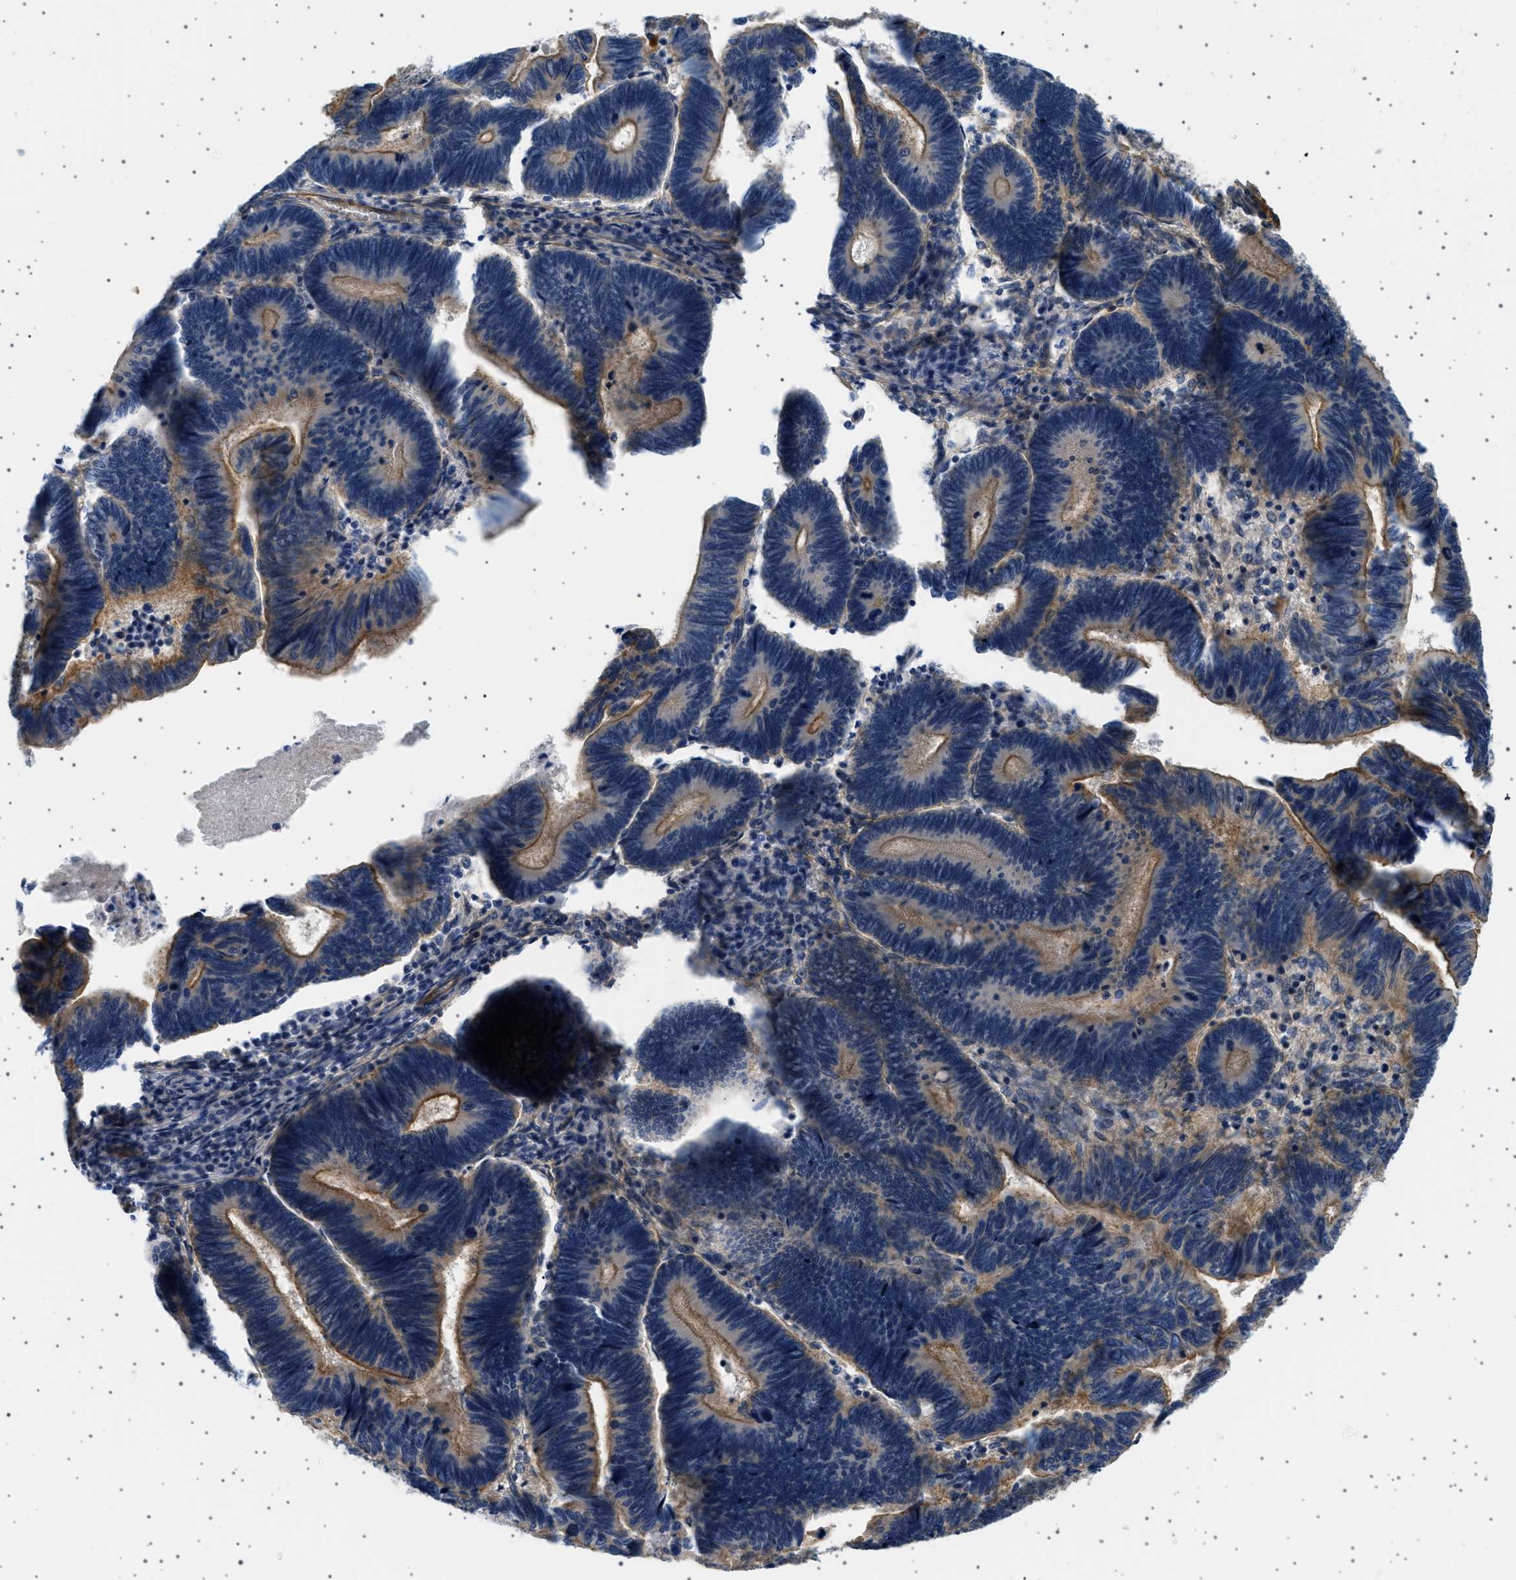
{"staining": {"intensity": "moderate", "quantity": "25%-75%", "location": "cytoplasmic/membranous"}, "tissue": "pancreatic cancer", "cell_type": "Tumor cells", "image_type": "cancer", "snomed": [{"axis": "morphology", "description": "Adenocarcinoma, NOS"}, {"axis": "topography", "description": "Pancreas"}], "caption": "Human adenocarcinoma (pancreatic) stained with a brown dye displays moderate cytoplasmic/membranous positive expression in approximately 25%-75% of tumor cells.", "gene": "PLPP6", "patient": {"sex": "female", "age": 70}}